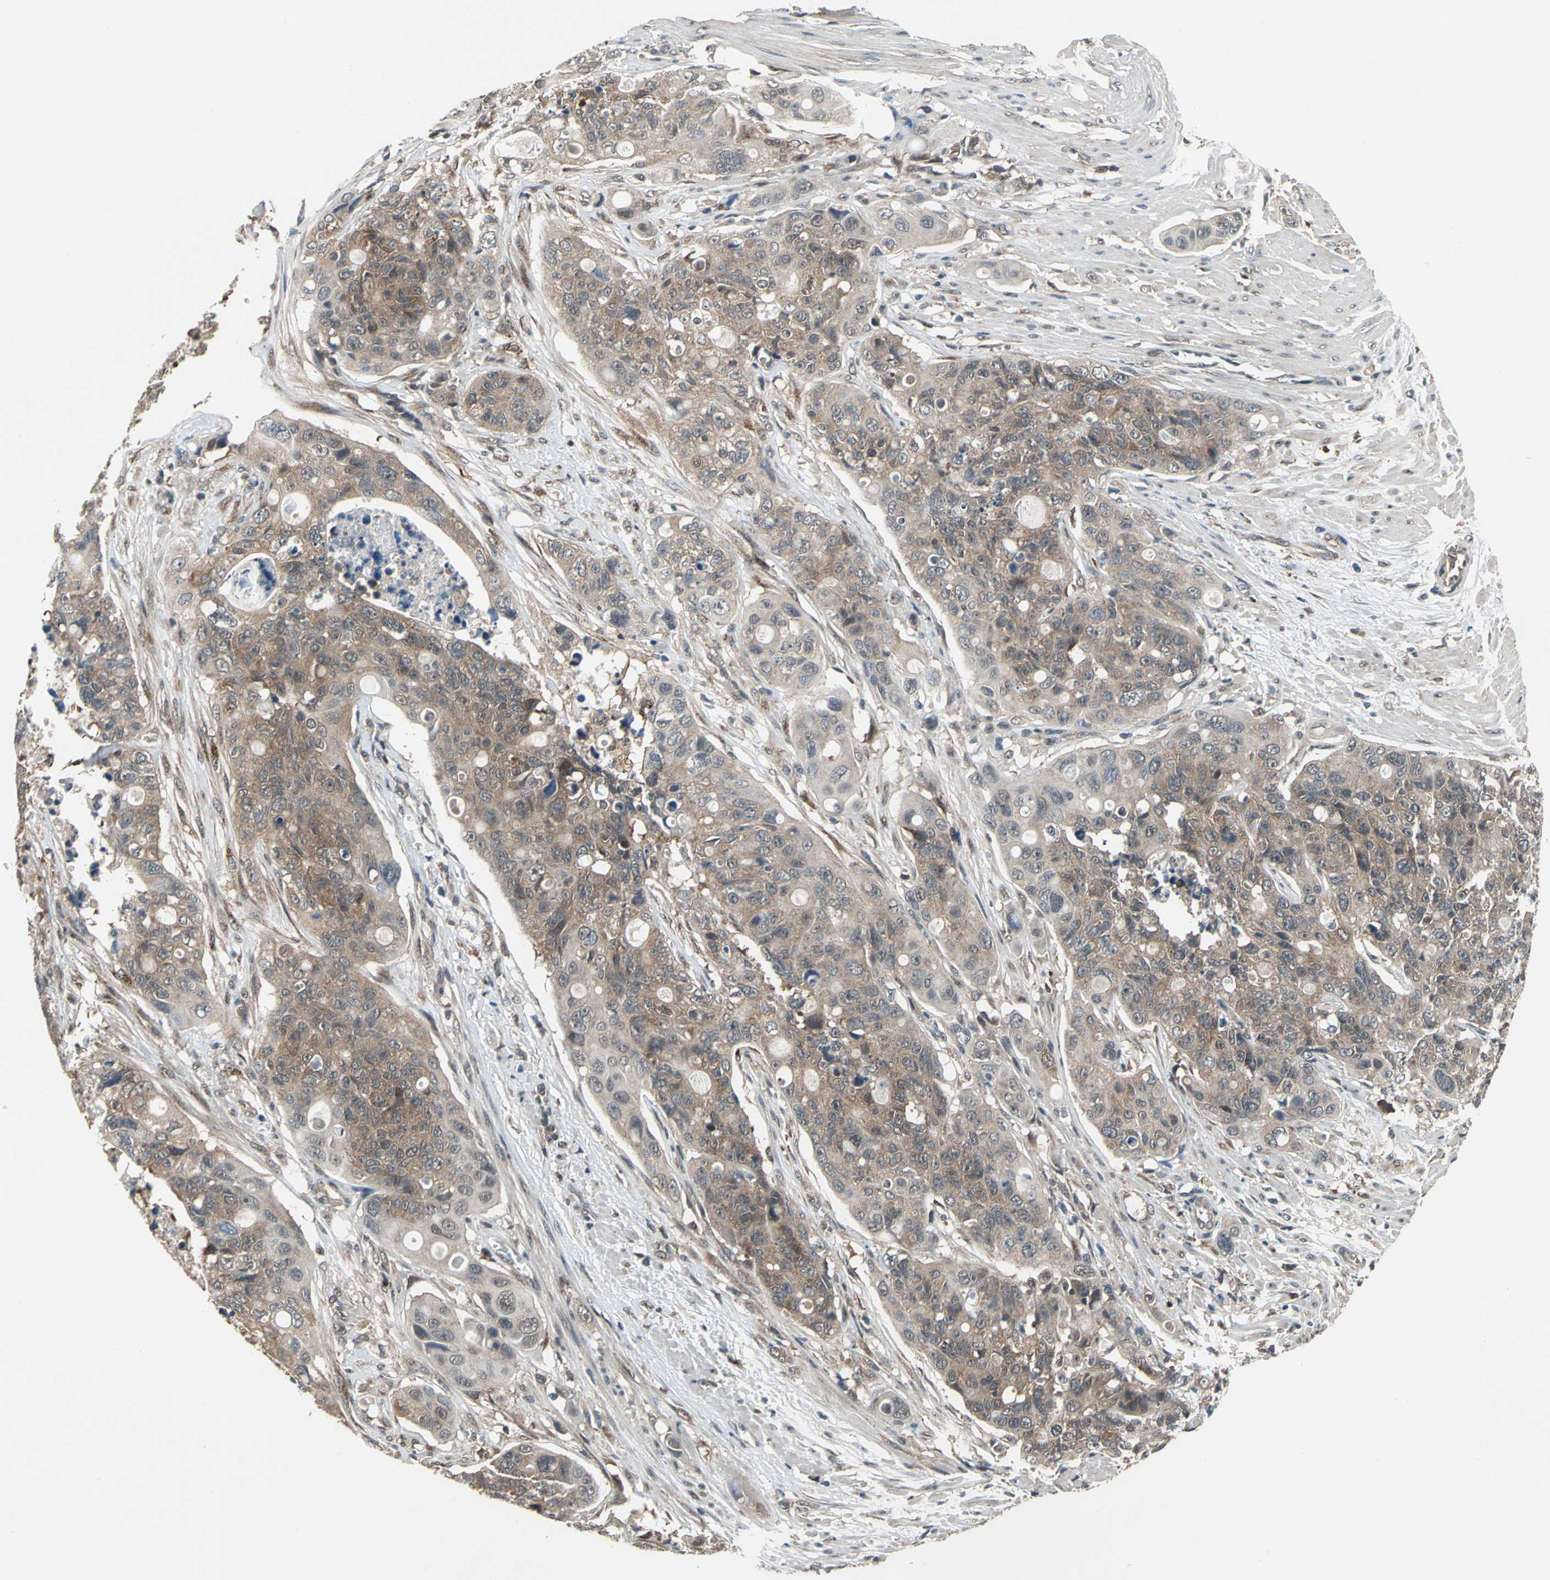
{"staining": {"intensity": "moderate", "quantity": ">75%", "location": "cytoplasmic/membranous"}, "tissue": "colorectal cancer", "cell_type": "Tumor cells", "image_type": "cancer", "snomed": [{"axis": "morphology", "description": "Adenocarcinoma, NOS"}, {"axis": "topography", "description": "Colon"}], "caption": "An IHC image of tumor tissue is shown. Protein staining in brown shows moderate cytoplasmic/membranous positivity in adenocarcinoma (colorectal) within tumor cells.", "gene": "NFKBIE", "patient": {"sex": "female", "age": 57}}